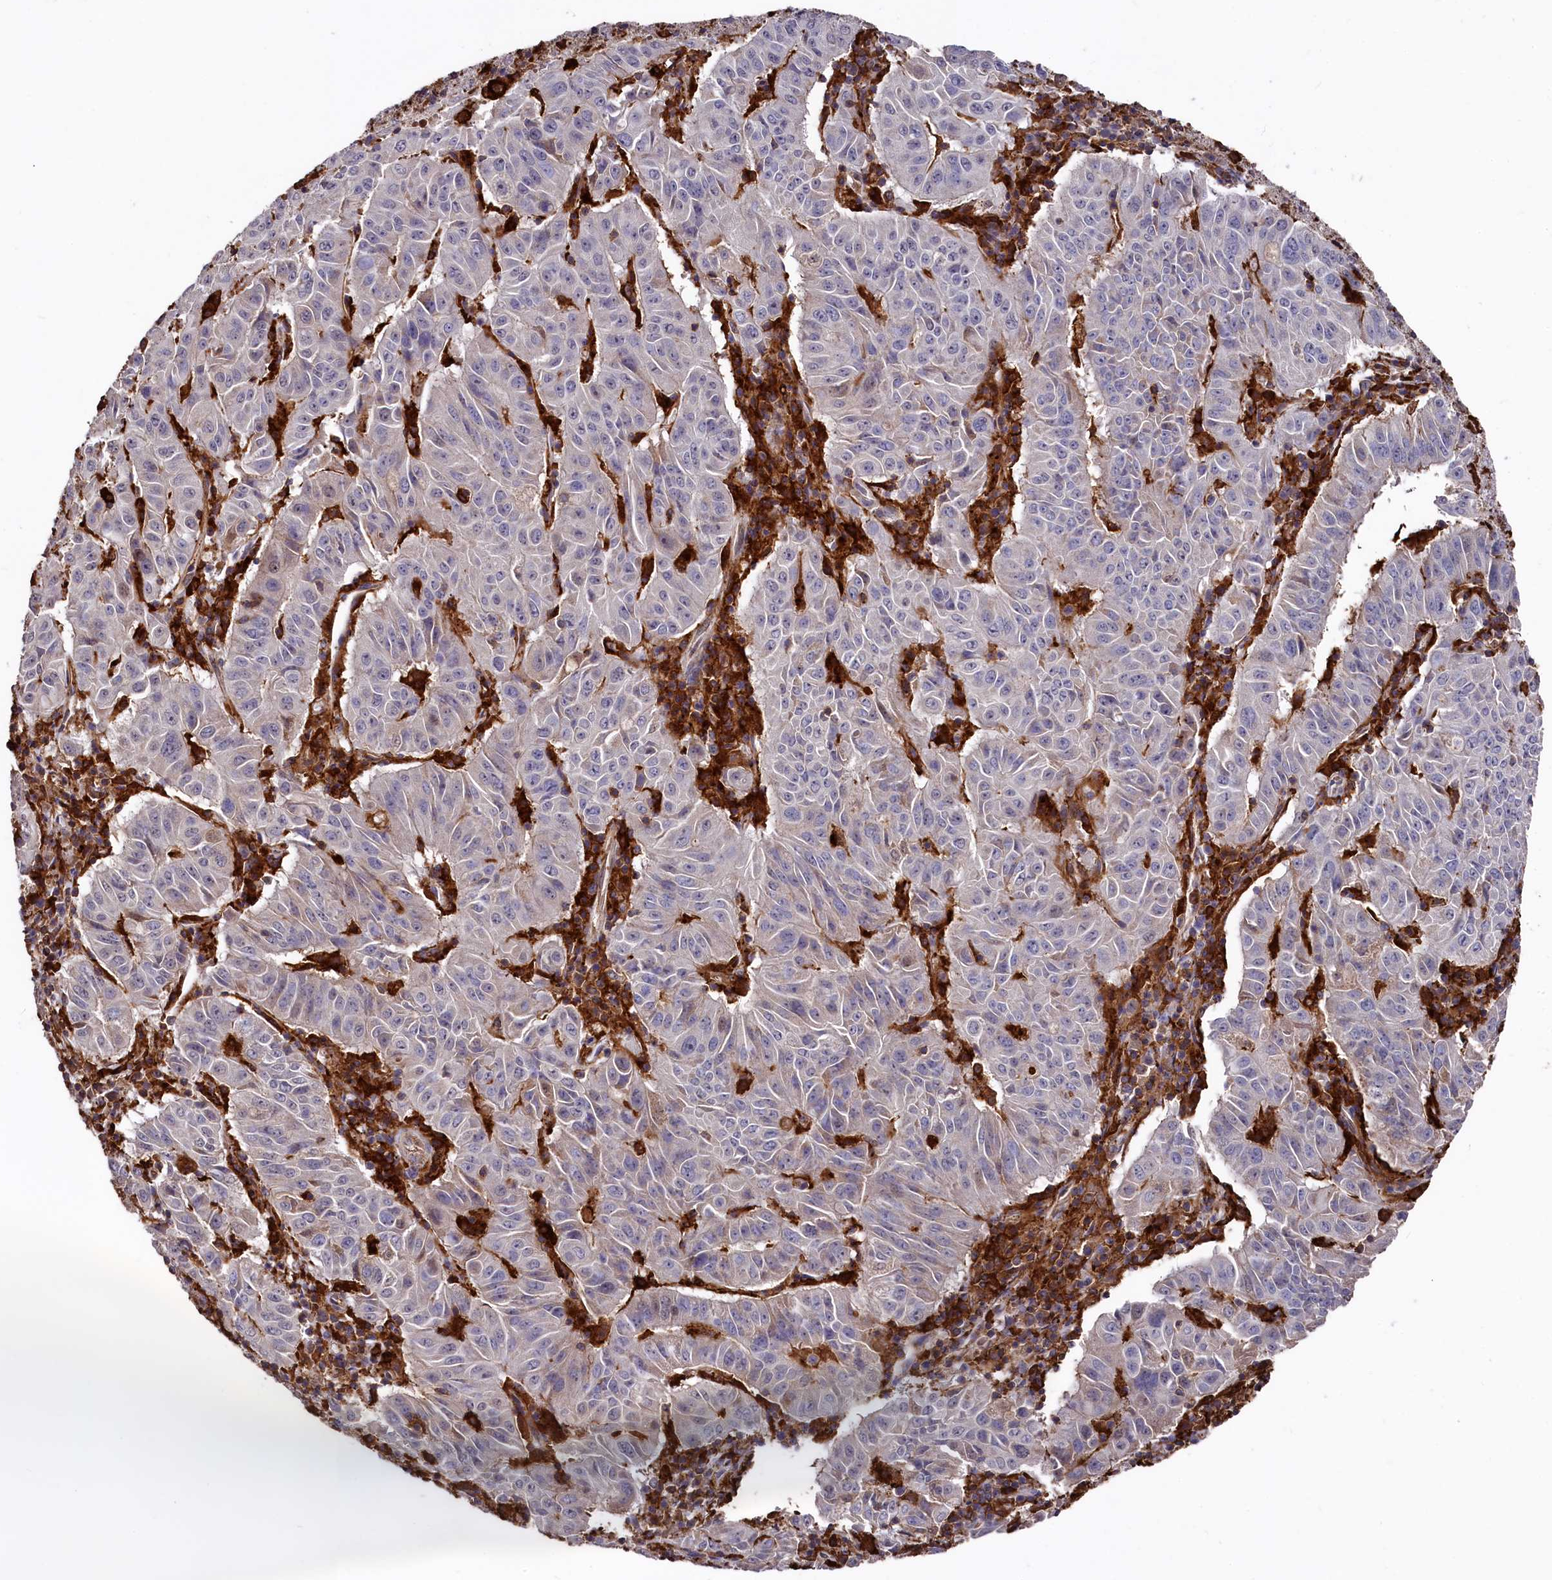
{"staining": {"intensity": "negative", "quantity": "none", "location": "none"}, "tissue": "pancreatic cancer", "cell_type": "Tumor cells", "image_type": "cancer", "snomed": [{"axis": "morphology", "description": "Adenocarcinoma, NOS"}, {"axis": "topography", "description": "Pancreas"}], "caption": "Immunohistochemistry (IHC) of adenocarcinoma (pancreatic) reveals no expression in tumor cells.", "gene": "PLEKHO2", "patient": {"sex": "male", "age": 63}}